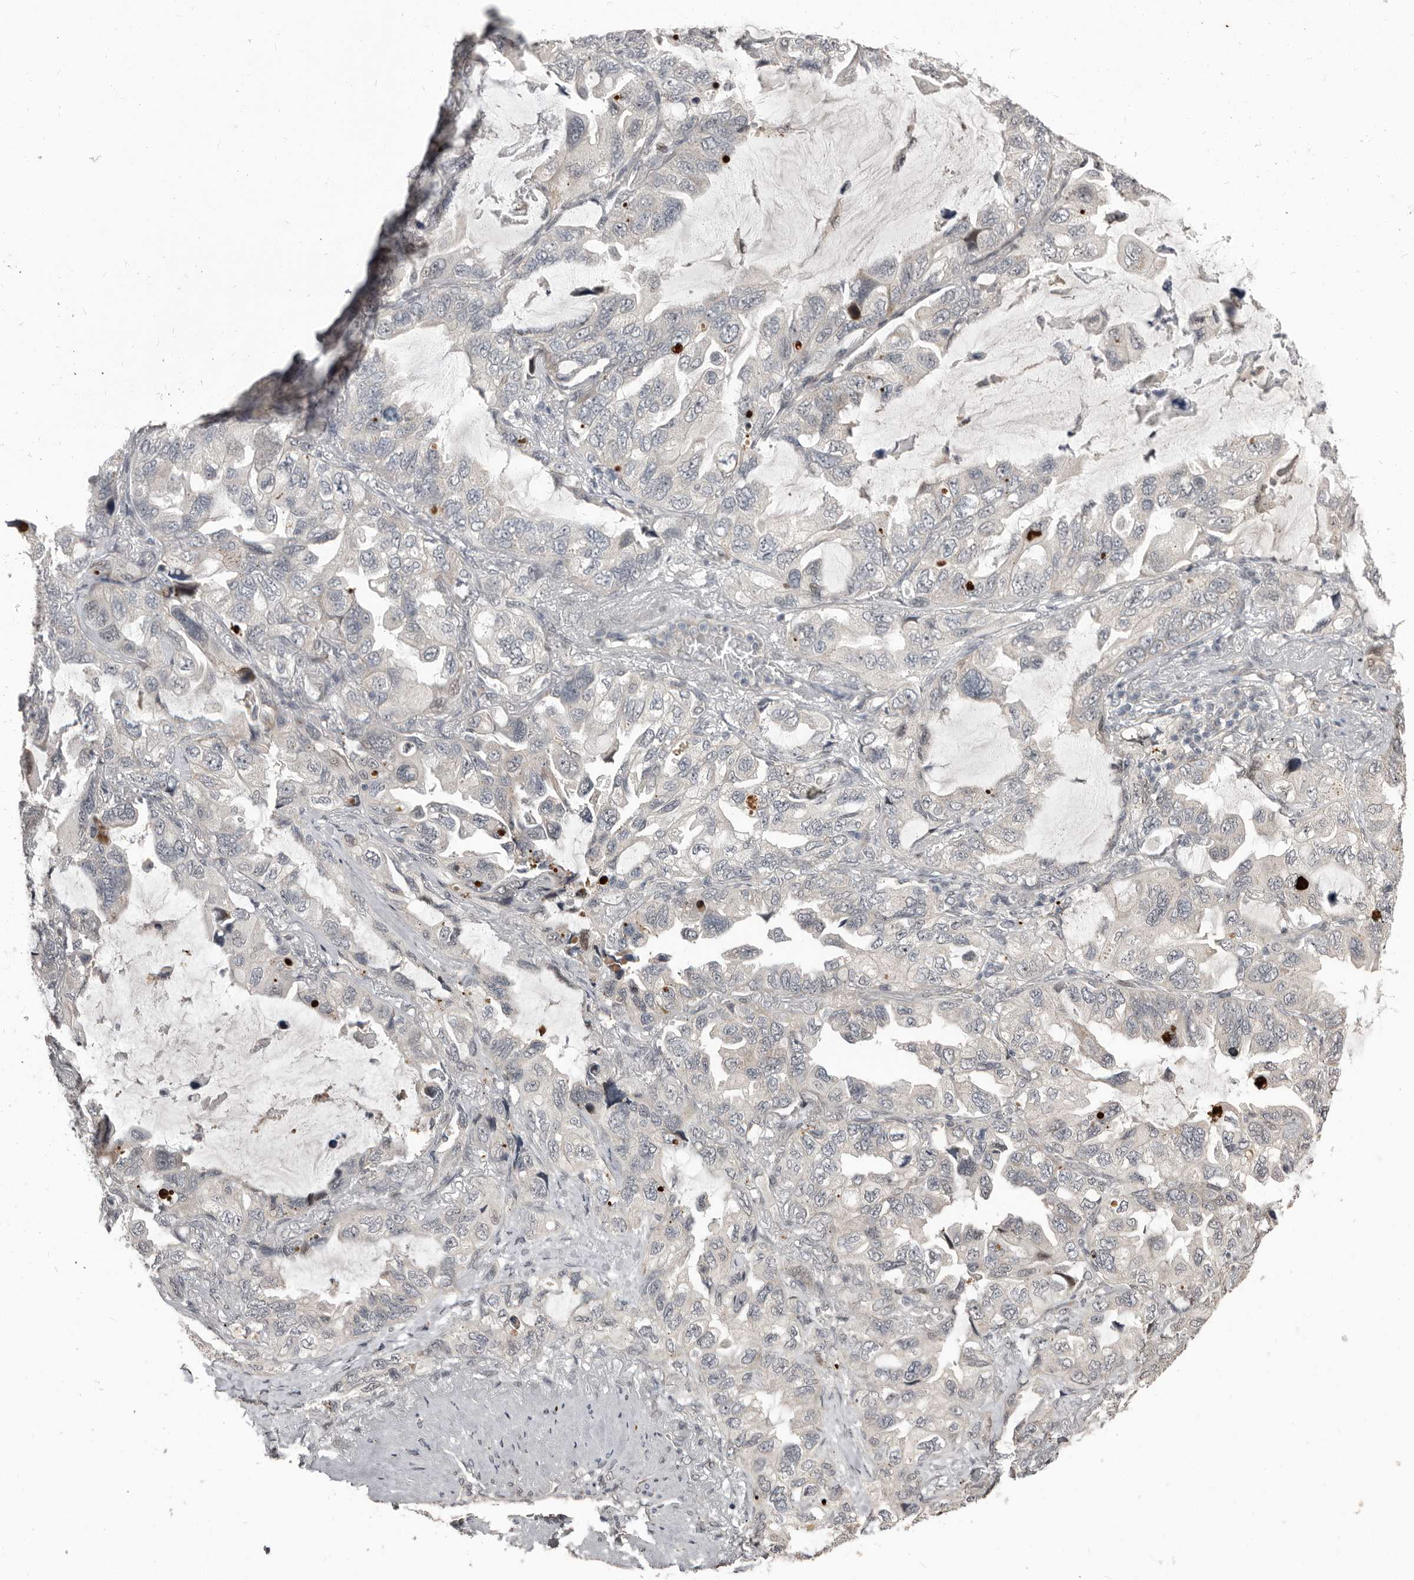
{"staining": {"intensity": "negative", "quantity": "none", "location": "none"}, "tissue": "lung cancer", "cell_type": "Tumor cells", "image_type": "cancer", "snomed": [{"axis": "morphology", "description": "Squamous cell carcinoma, NOS"}, {"axis": "topography", "description": "Lung"}], "caption": "Tumor cells are negative for protein expression in human lung cancer.", "gene": "APOL6", "patient": {"sex": "female", "age": 73}}